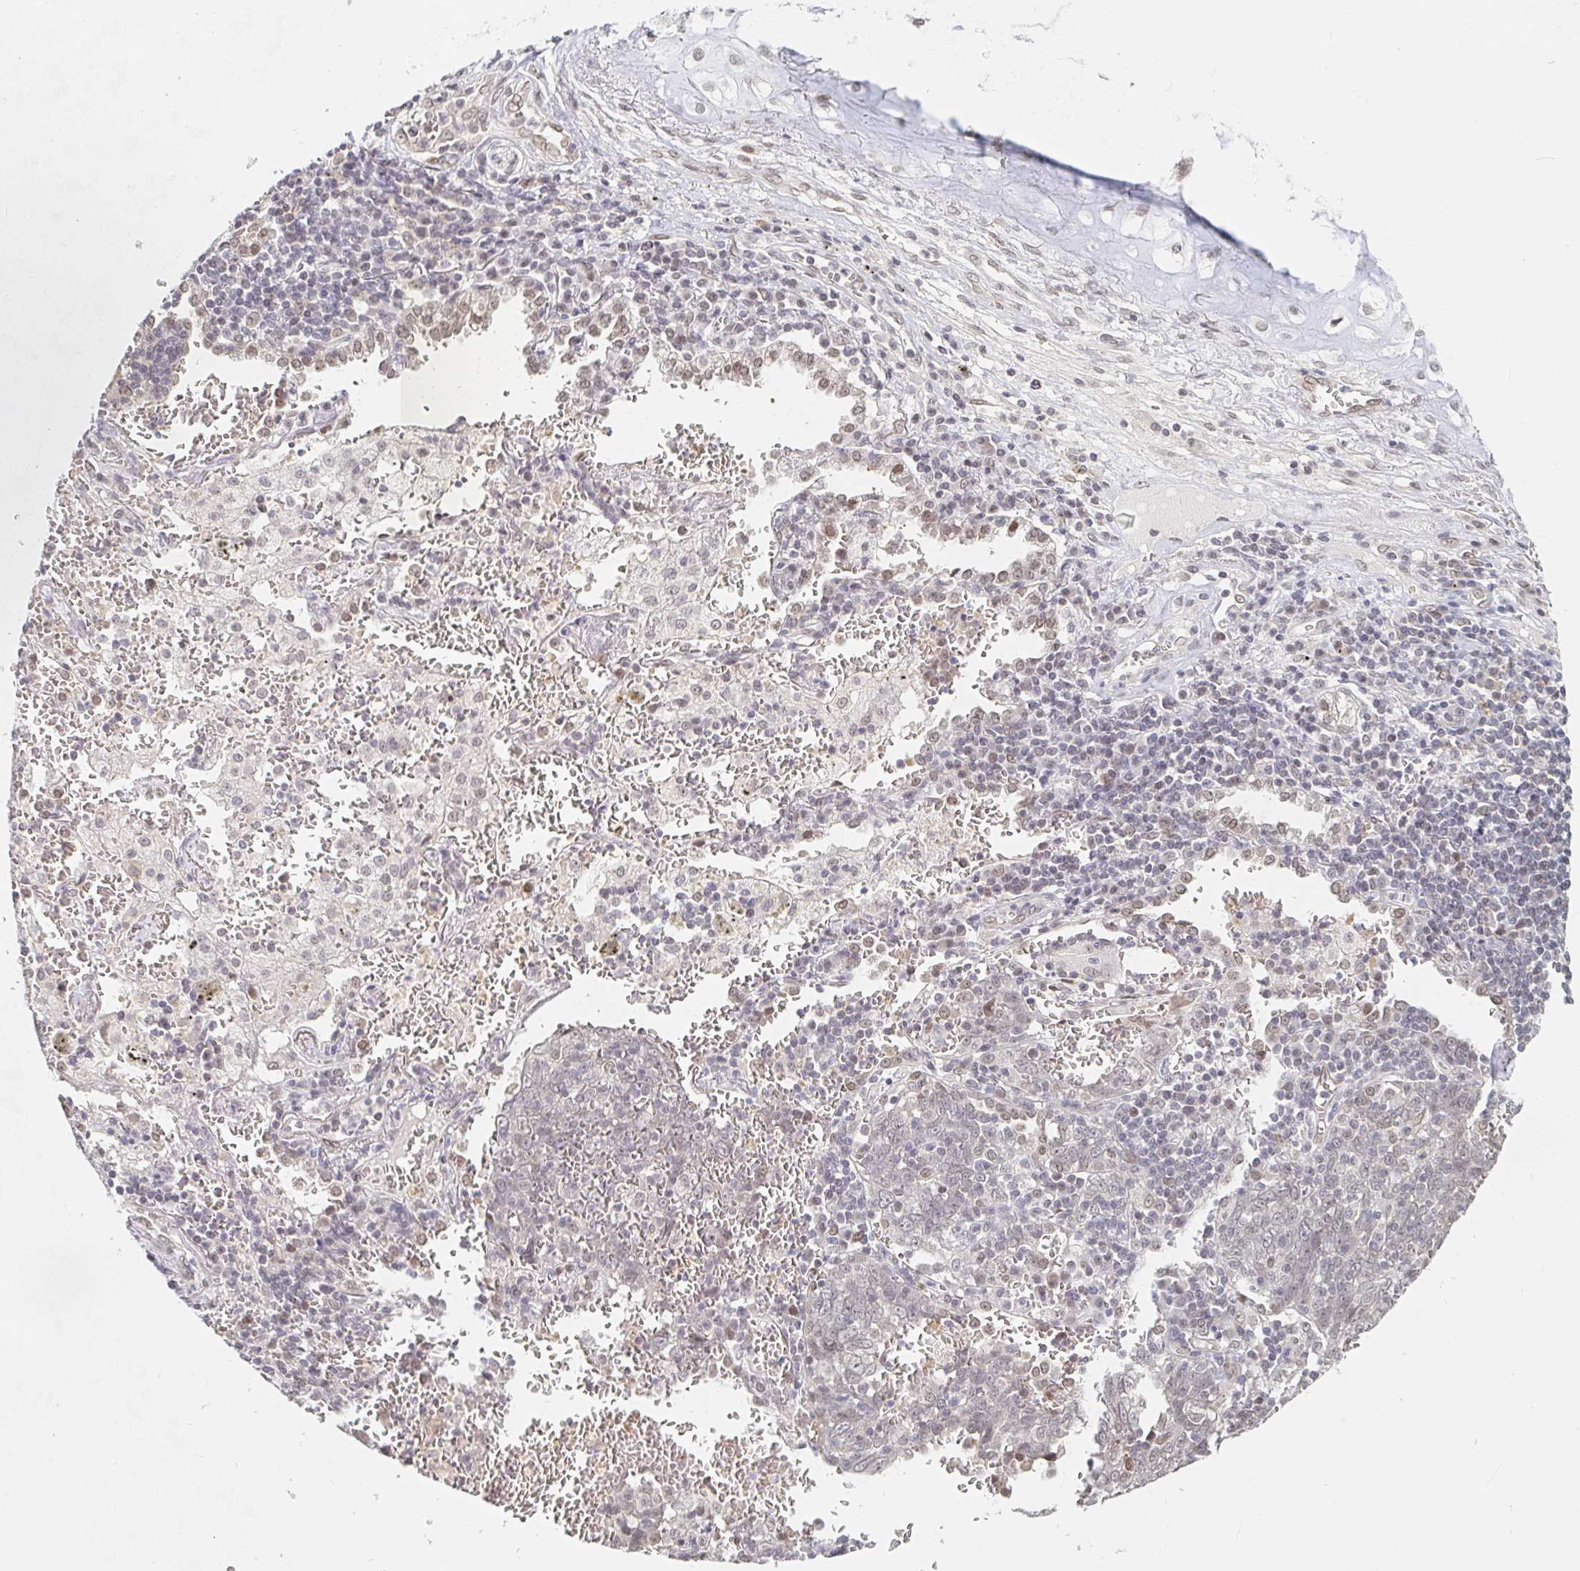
{"staining": {"intensity": "negative", "quantity": "none", "location": "none"}, "tissue": "lung cancer", "cell_type": "Tumor cells", "image_type": "cancer", "snomed": [{"axis": "morphology", "description": "Squamous cell carcinoma, NOS"}, {"axis": "topography", "description": "Lung"}], "caption": "This is an IHC photomicrograph of human squamous cell carcinoma (lung). There is no positivity in tumor cells.", "gene": "CHD2", "patient": {"sex": "female", "age": 72}}